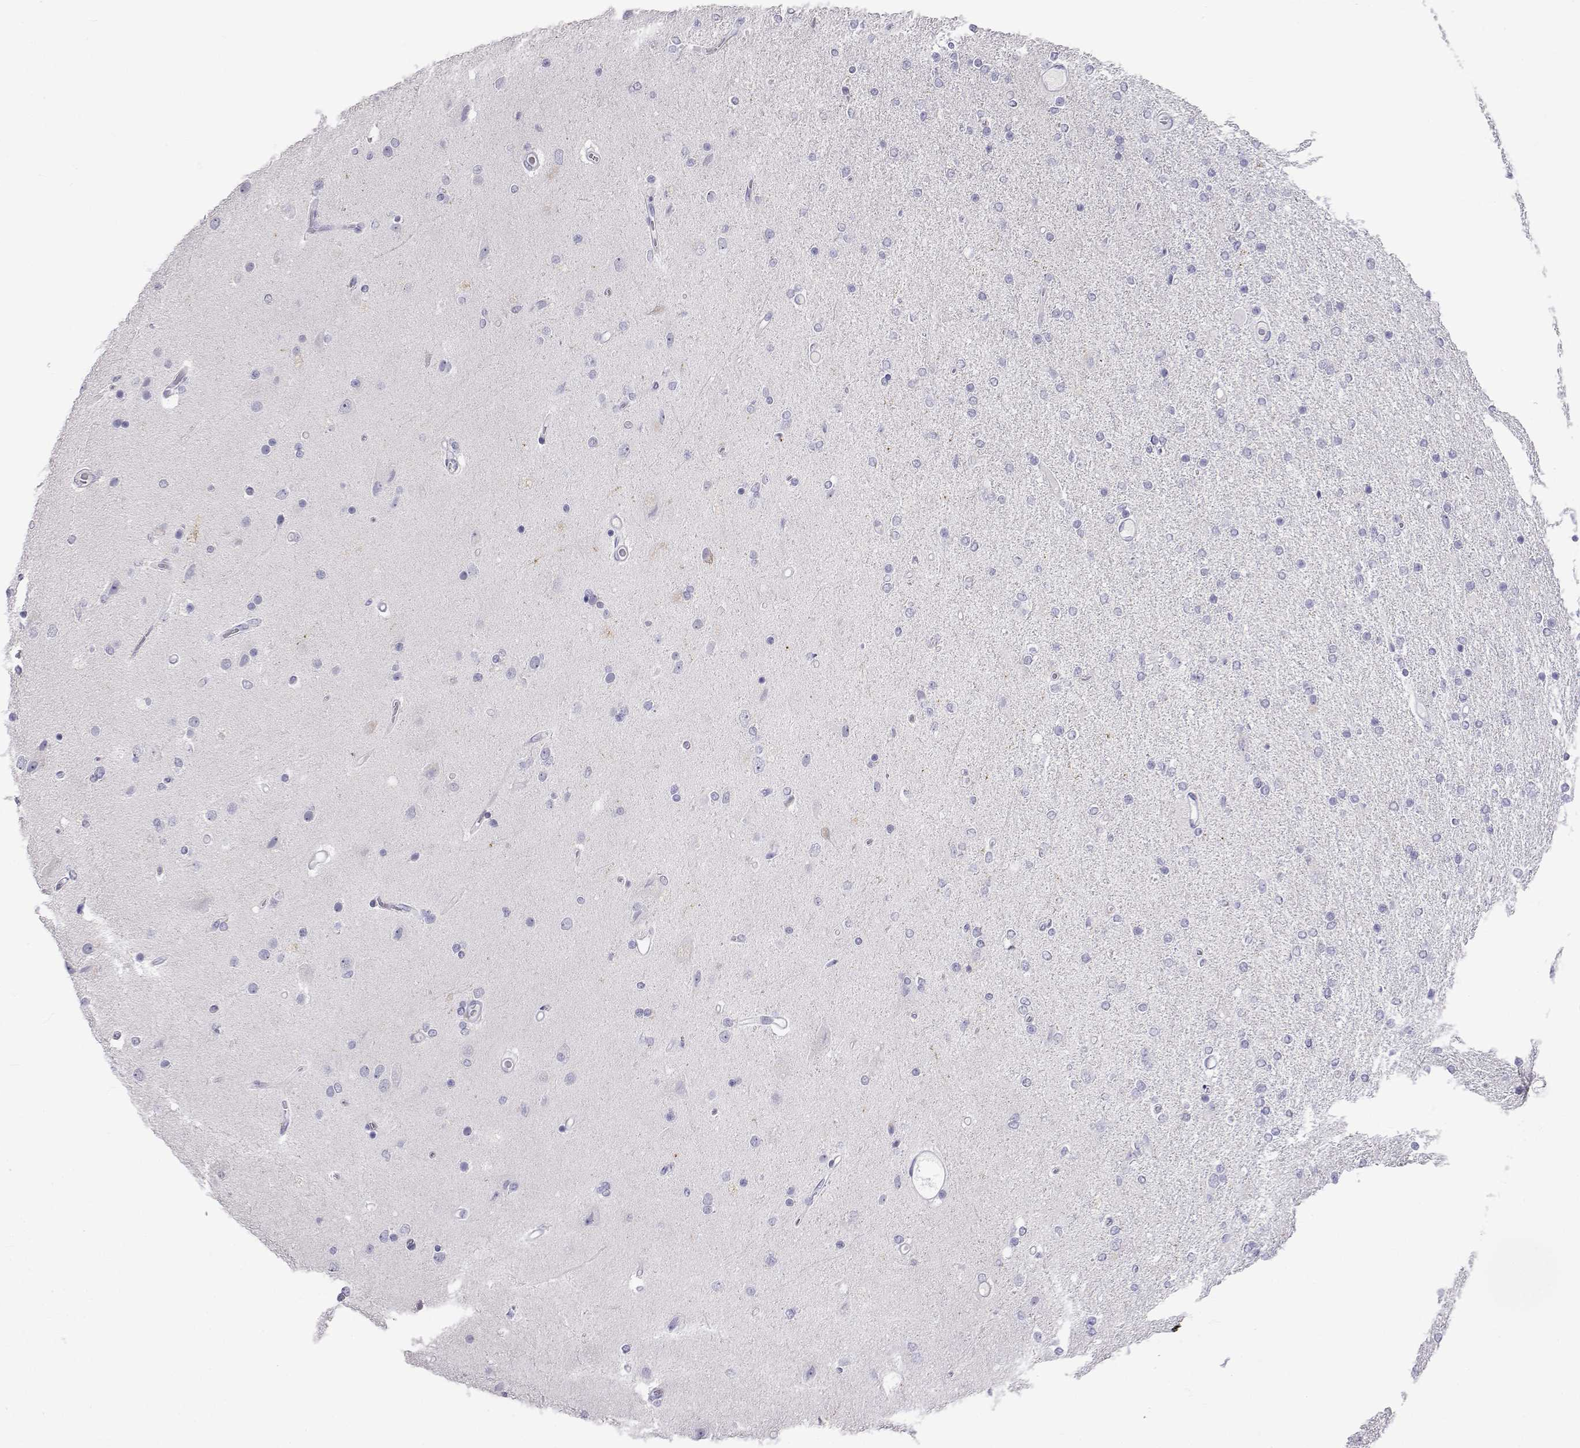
{"staining": {"intensity": "negative", "quantity": "none", "location": "none"}, "tissue": "glioma", "cell_type": "Tumor cells", "image_type": "cancer", "snomed": [{"axis": "morphology", "description": "Glioma, malignant, High grade"}, {"axis": "topography", "description": "Cerebral cortex"}], "caption": "This is a image of immunohistochemistry (IHC) staining of malignant glioma (high-grade), which shows no expression in tumor cells. (DAB (3,3'-diaminobenzidine) immunohistochemistry with hematoxylin counter stain).", "gene": "SLC6A3", "patient": {"sex": "male", "age": 70}}